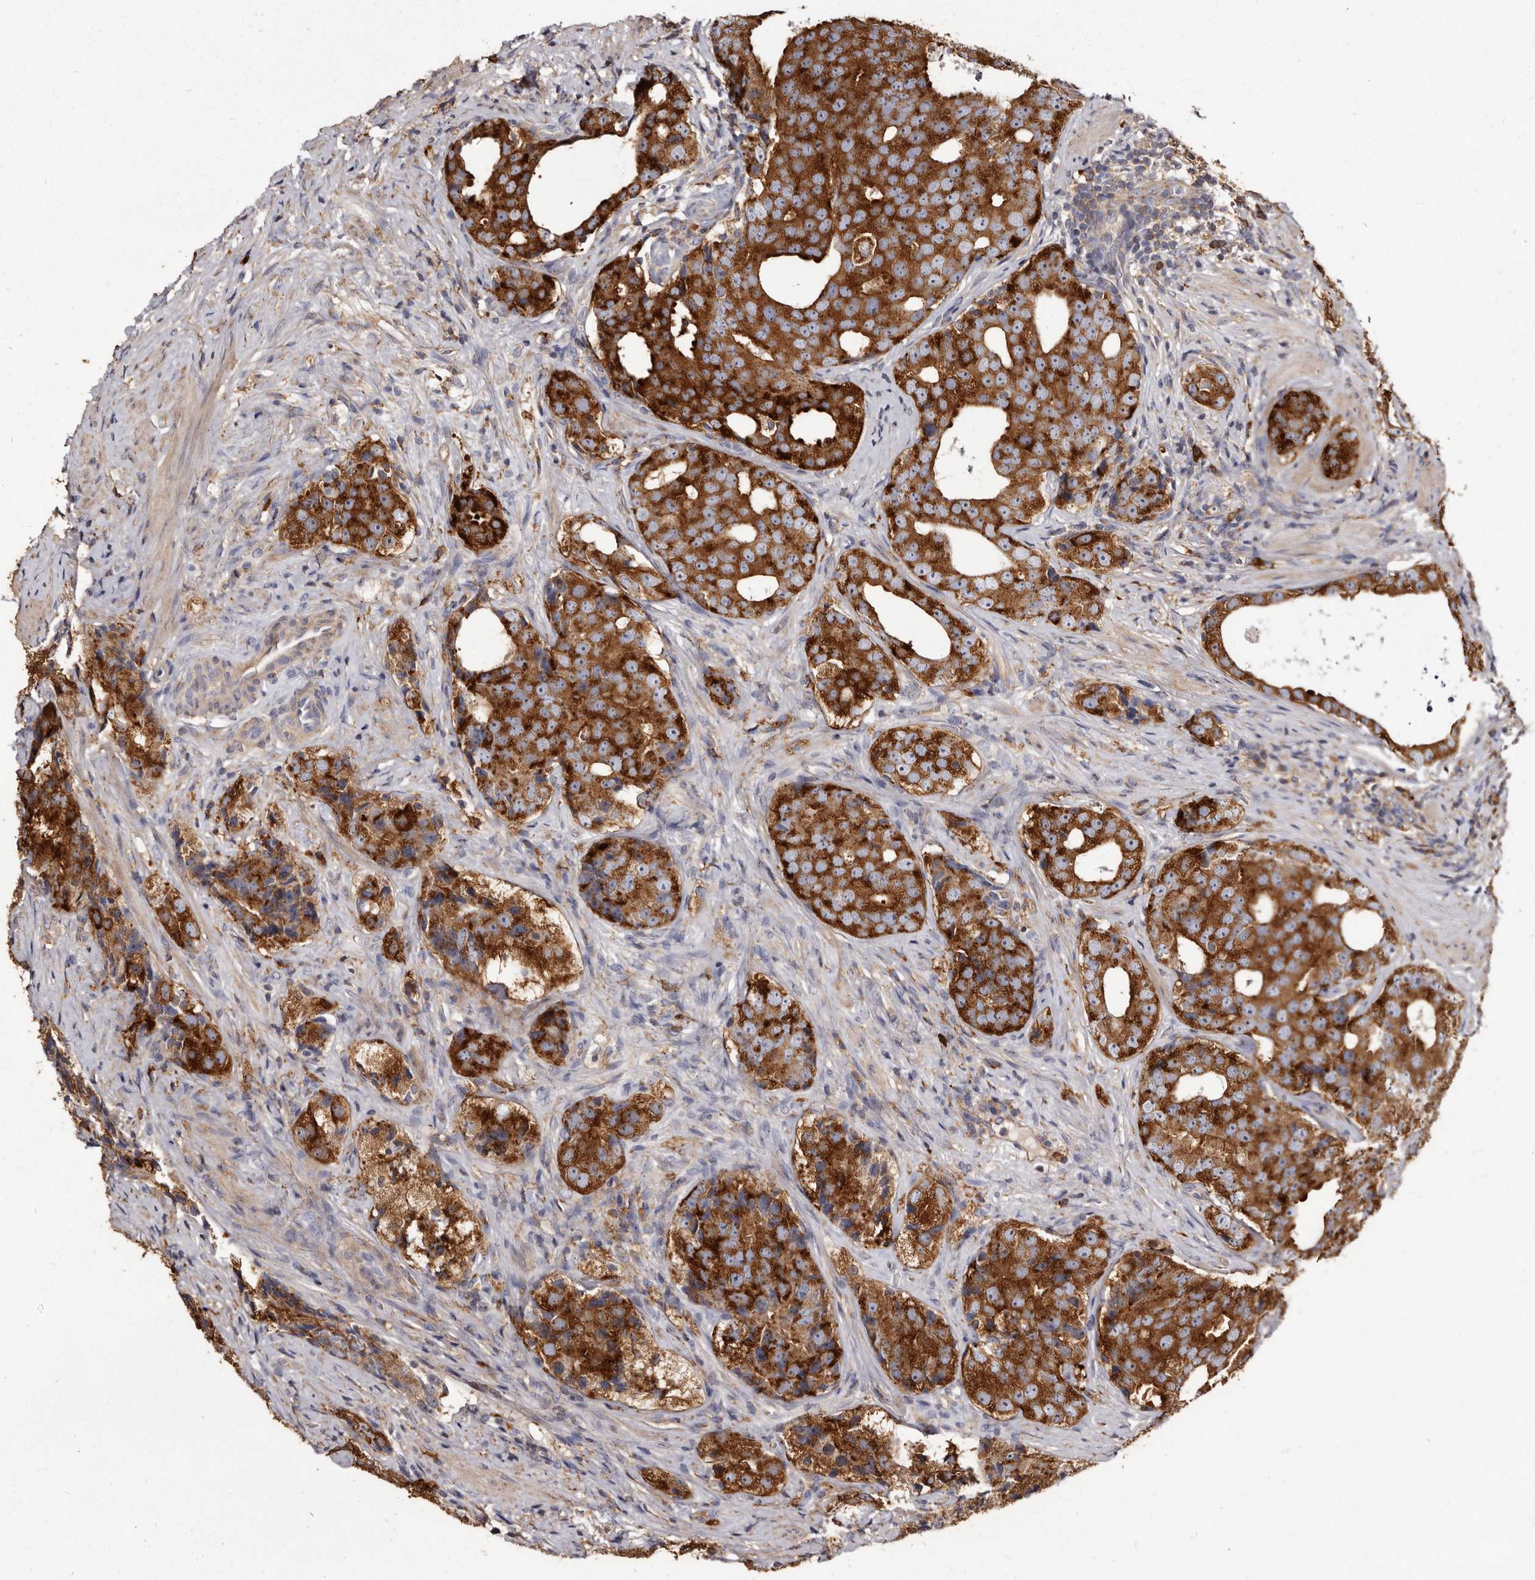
{"staining": {"intensity": "strong", "quantity": ">75%", "location": "cytoplasmic/membranous"}, "tissue": "prostate cancer", "cell_type": "Tumor cells", "image_type": "cancer", "snomed": [{"axis": "morphology", "description": "Adenocarcinoma, High grade"}, {"axis": "topography", "description": "Prostate"}], "caption": "Prostate adenocarcinoma (high-grade) was stained to show a protein in brown. There is high levels of strong cytoplasmic/membranous expression in approximately >75% of tumor cells.", "gene": "TPD52", "patient": {"sex": "male", "age": 56}}